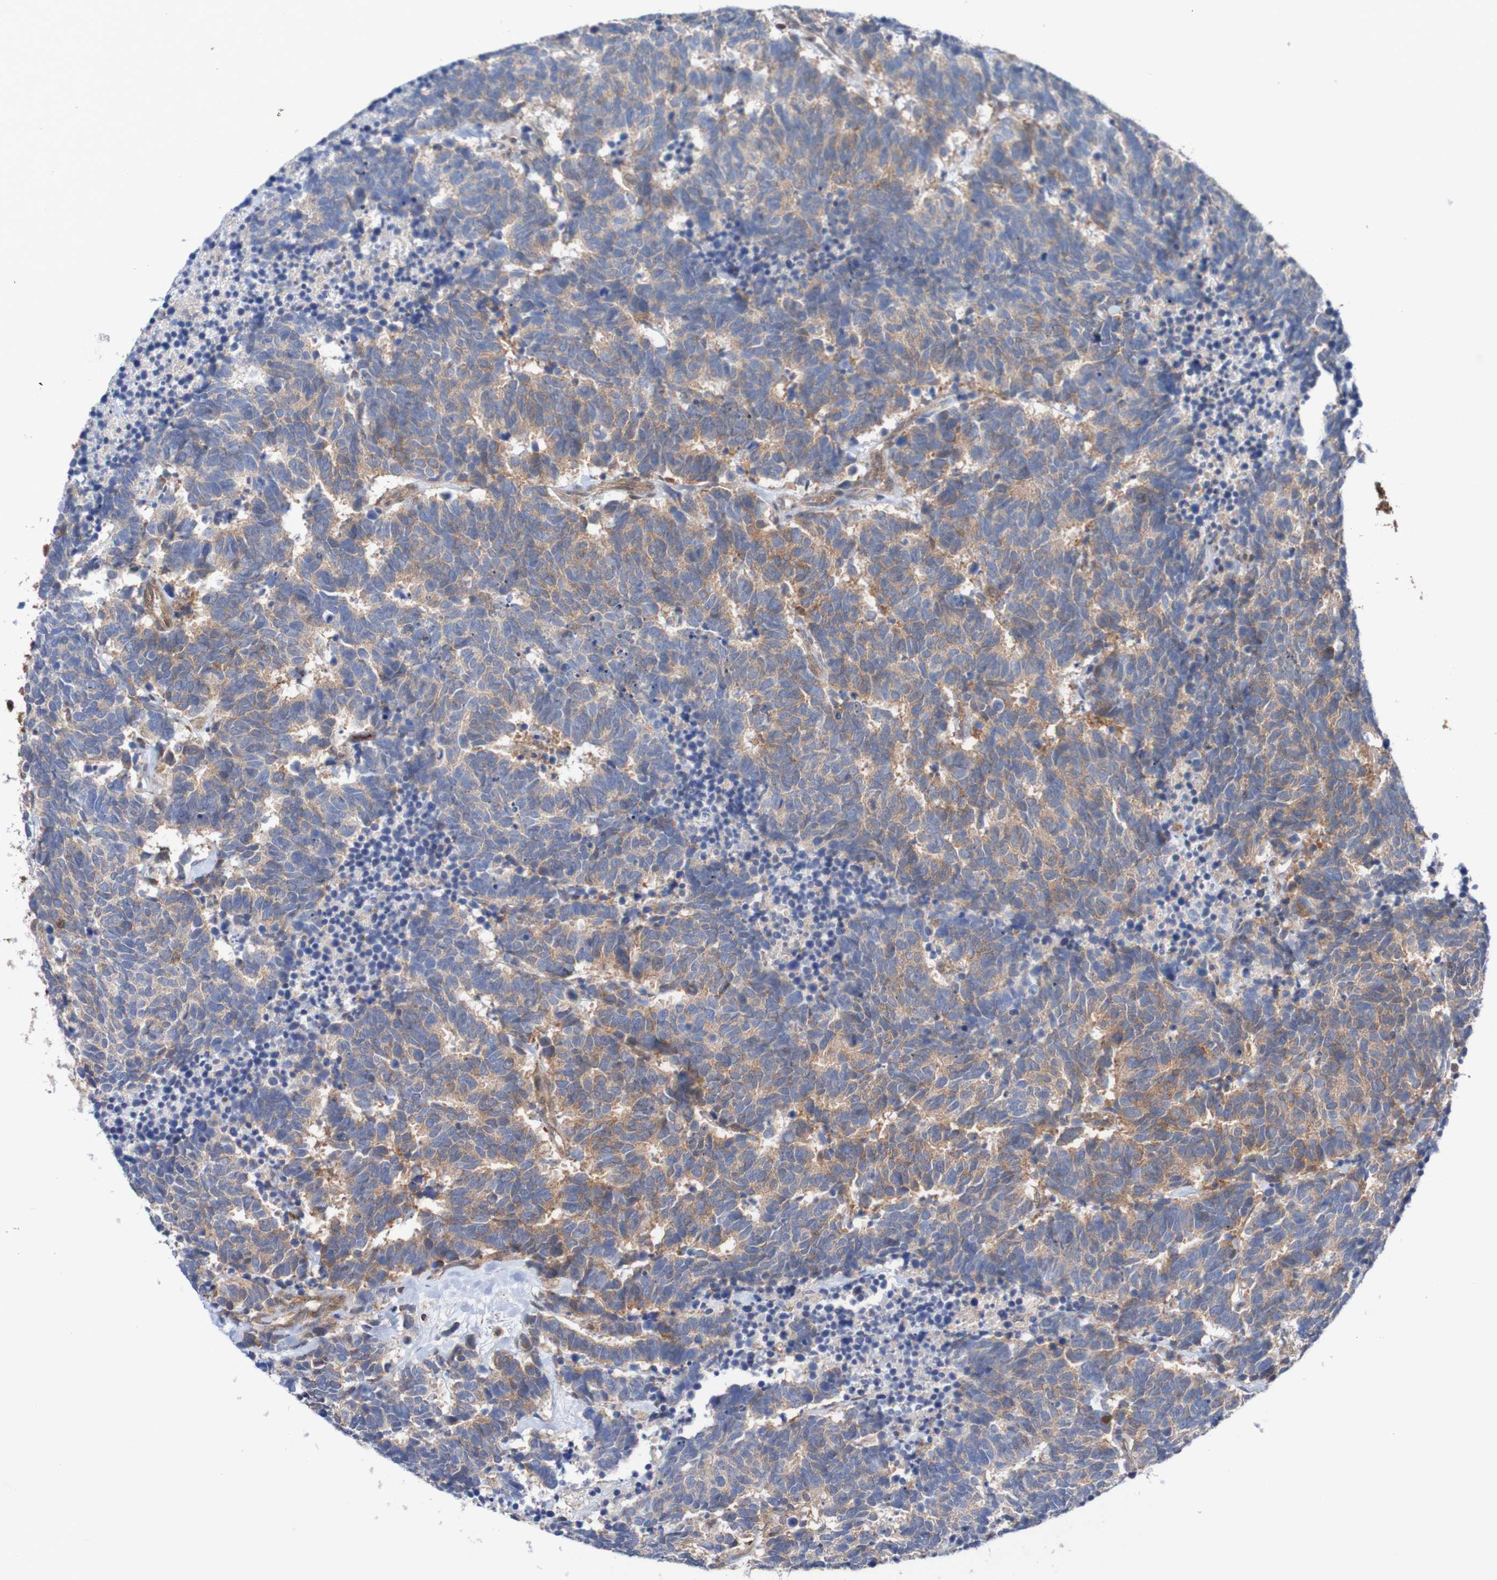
{"staining": {"intensity": "moderate", "quantity": "25%-75%", "location": "cytoplasmic/membranous"}, "tissue": "carcinoid", "cell_type": "Tumor cells", "image_type": "cancer", "snomed": [{"axis": "morphology", "description": "Carcinoma, NOS"}, {"axis": "morphology", "description": "Carcinoid, malignant, NOS"}, {"axis": "topography", "description": "Urinary bladder"}], "caption": "This micrograph exhibits carcinoma stained with IHC to label a protein in brown. The cytoplasmic/membranous of tumor cells show moderate positivity for the protein. Nuclei are counter-stained blue.", "gene": "RIGI", "patient": {"sex": "male", "age": 57}}